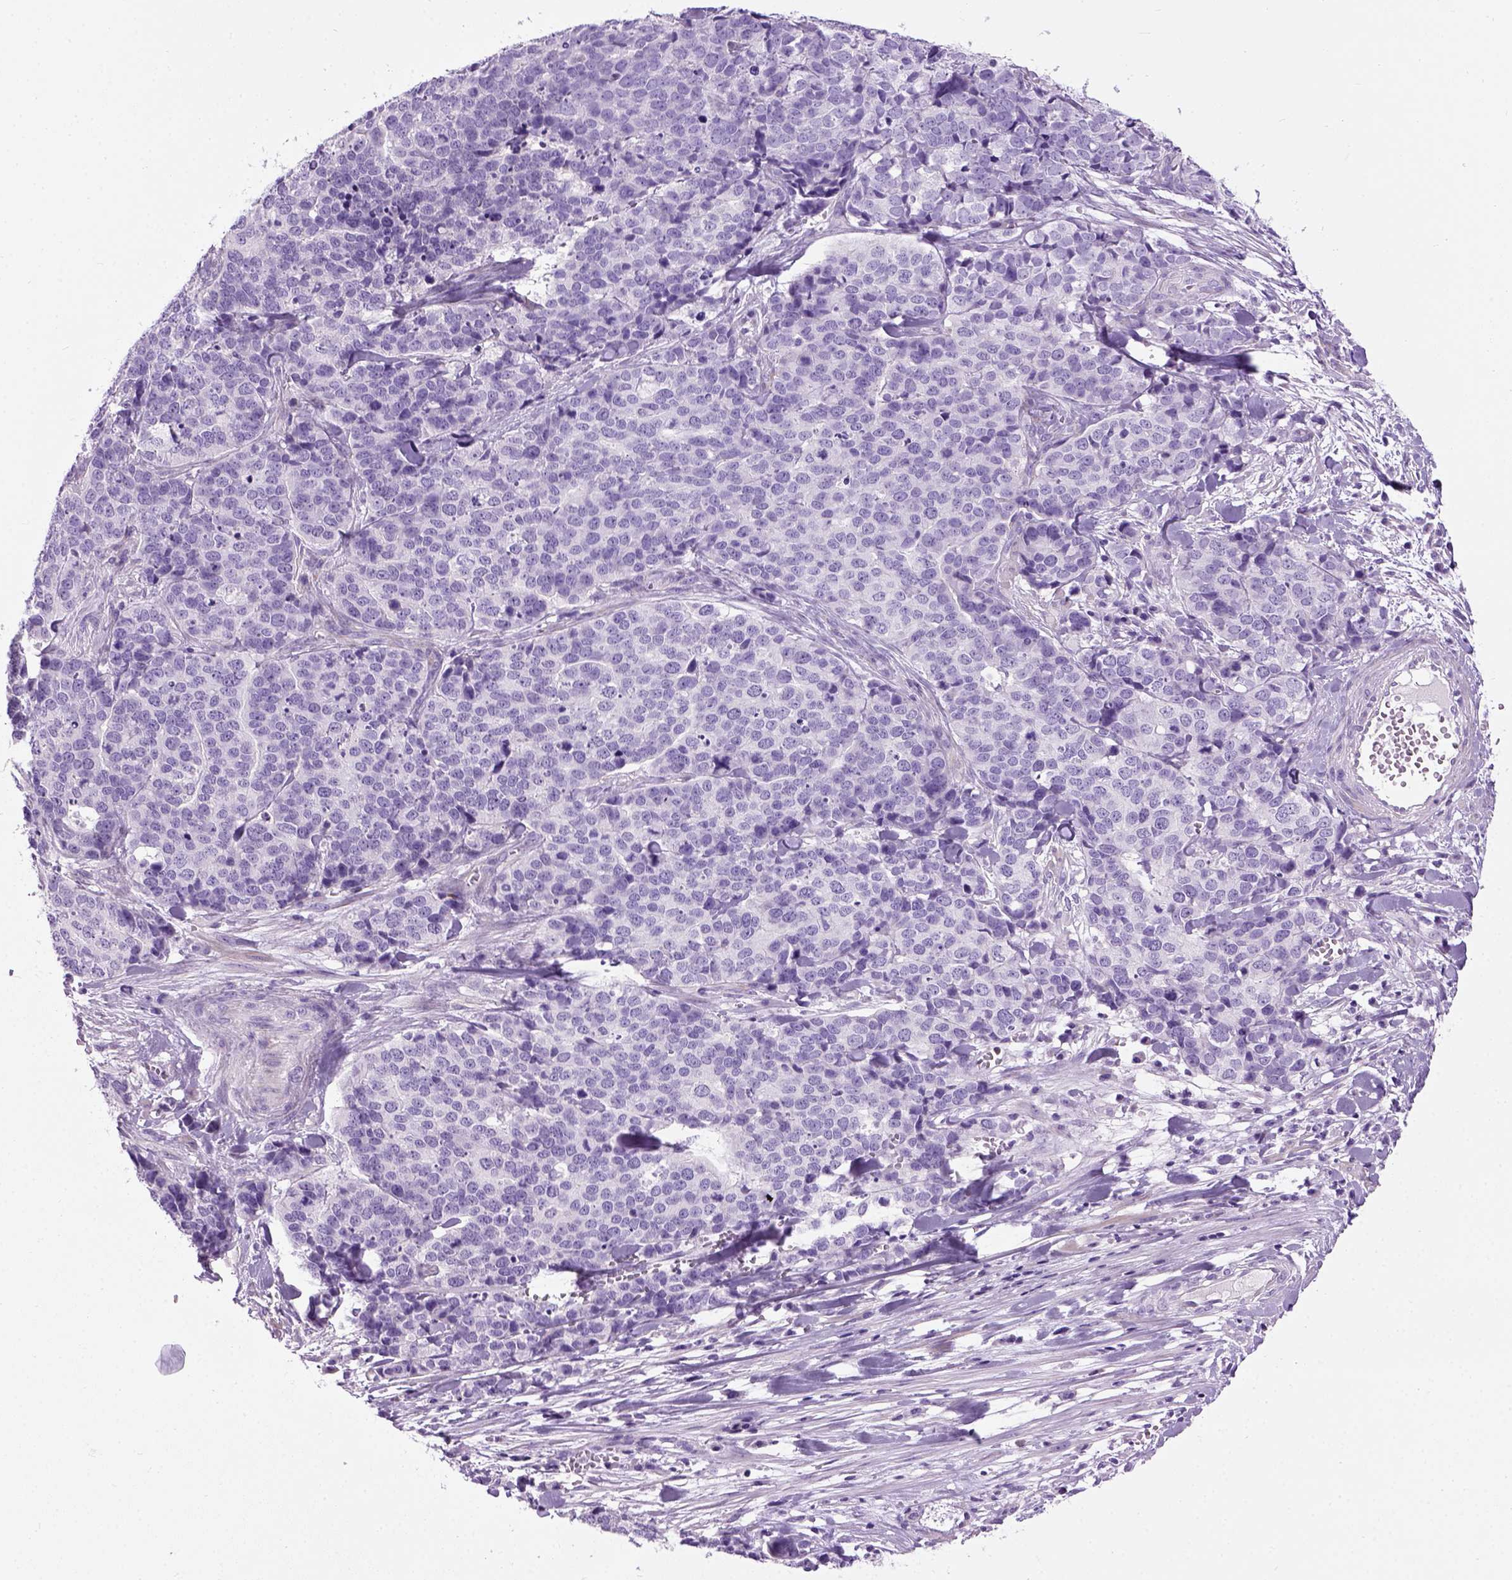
{"staining": {"intensity": "negative", "quantity": "none", "location": "none"}, "tissue": "ovarian cancer", "cell_type": "Tumor cells", "image_type": "cancer", "snomed": [{"axis": "morphology", "description": "Carcinoma, endometroid"}, {"axis": "topography", "description": "Ovary"}], "caption": "This micrograph is of ovarian endometroid carcinoma stained with immunohistochemistry to label a protein in brown with the nuclei are counter-stained blue. There is no positivity in tumor cells.", "gene": "GABRB2", "patient": {"sex": "female", "age": 65}}